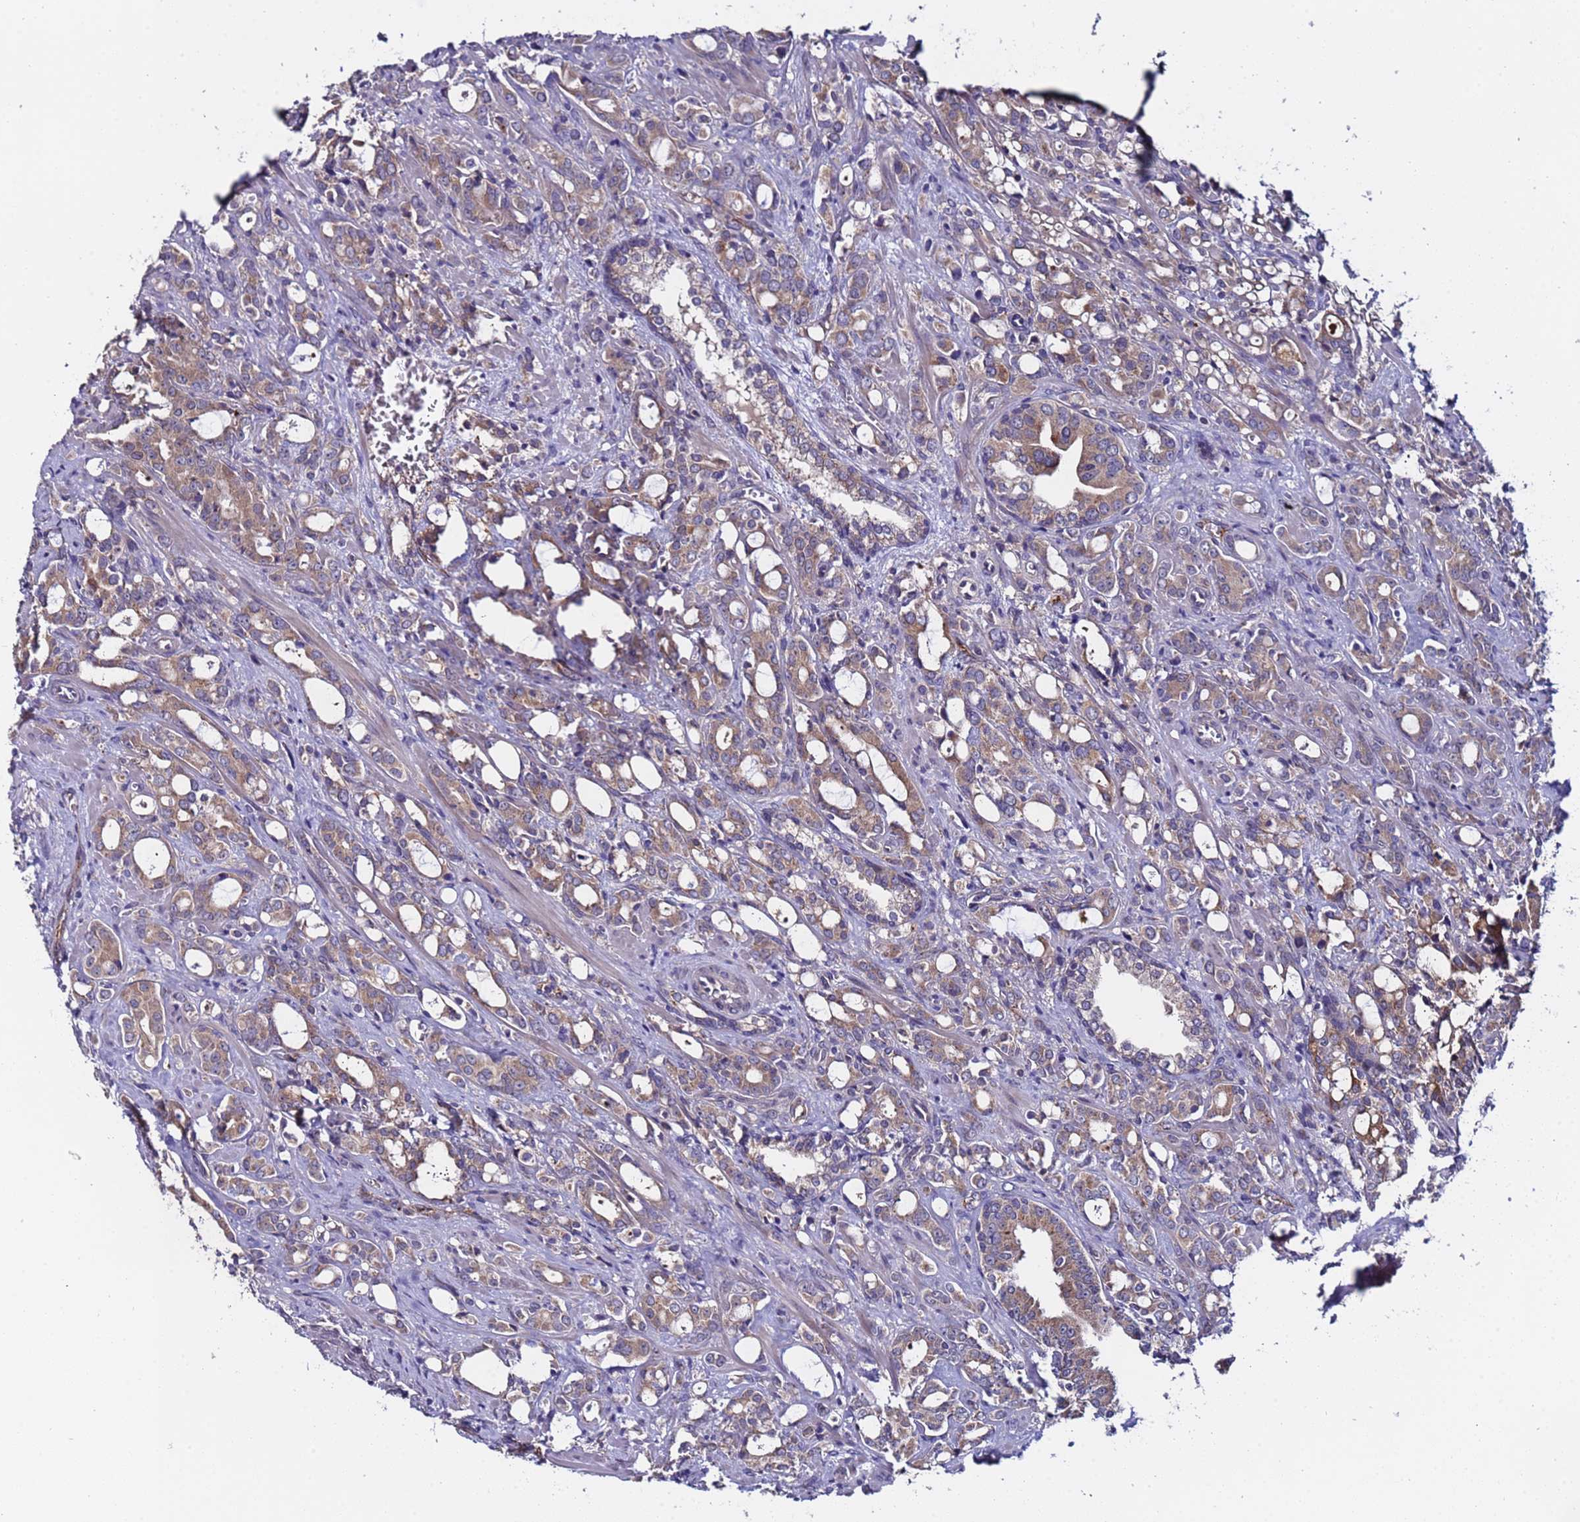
{"staining": {"intensity": "moderate", "quantity": ">75%", "location": "cytoplasmic/membranous"}, "tissue": "prostate cancer", "cell_type": "Tumor cells", "image_type": "cancer", "snomed": [{"axis": "morphology", "description": "Adenocarcinoma, High grade"}, {"axis": "topography", "description": "Prostate"}], "caption": "Tumor cells display medium levels of moderate cytoplasmic/membranous staining in about >75% of cells in prostate cancer.", "gene": "ZNF248", "patient": {"sex": "male", "age": 72}}